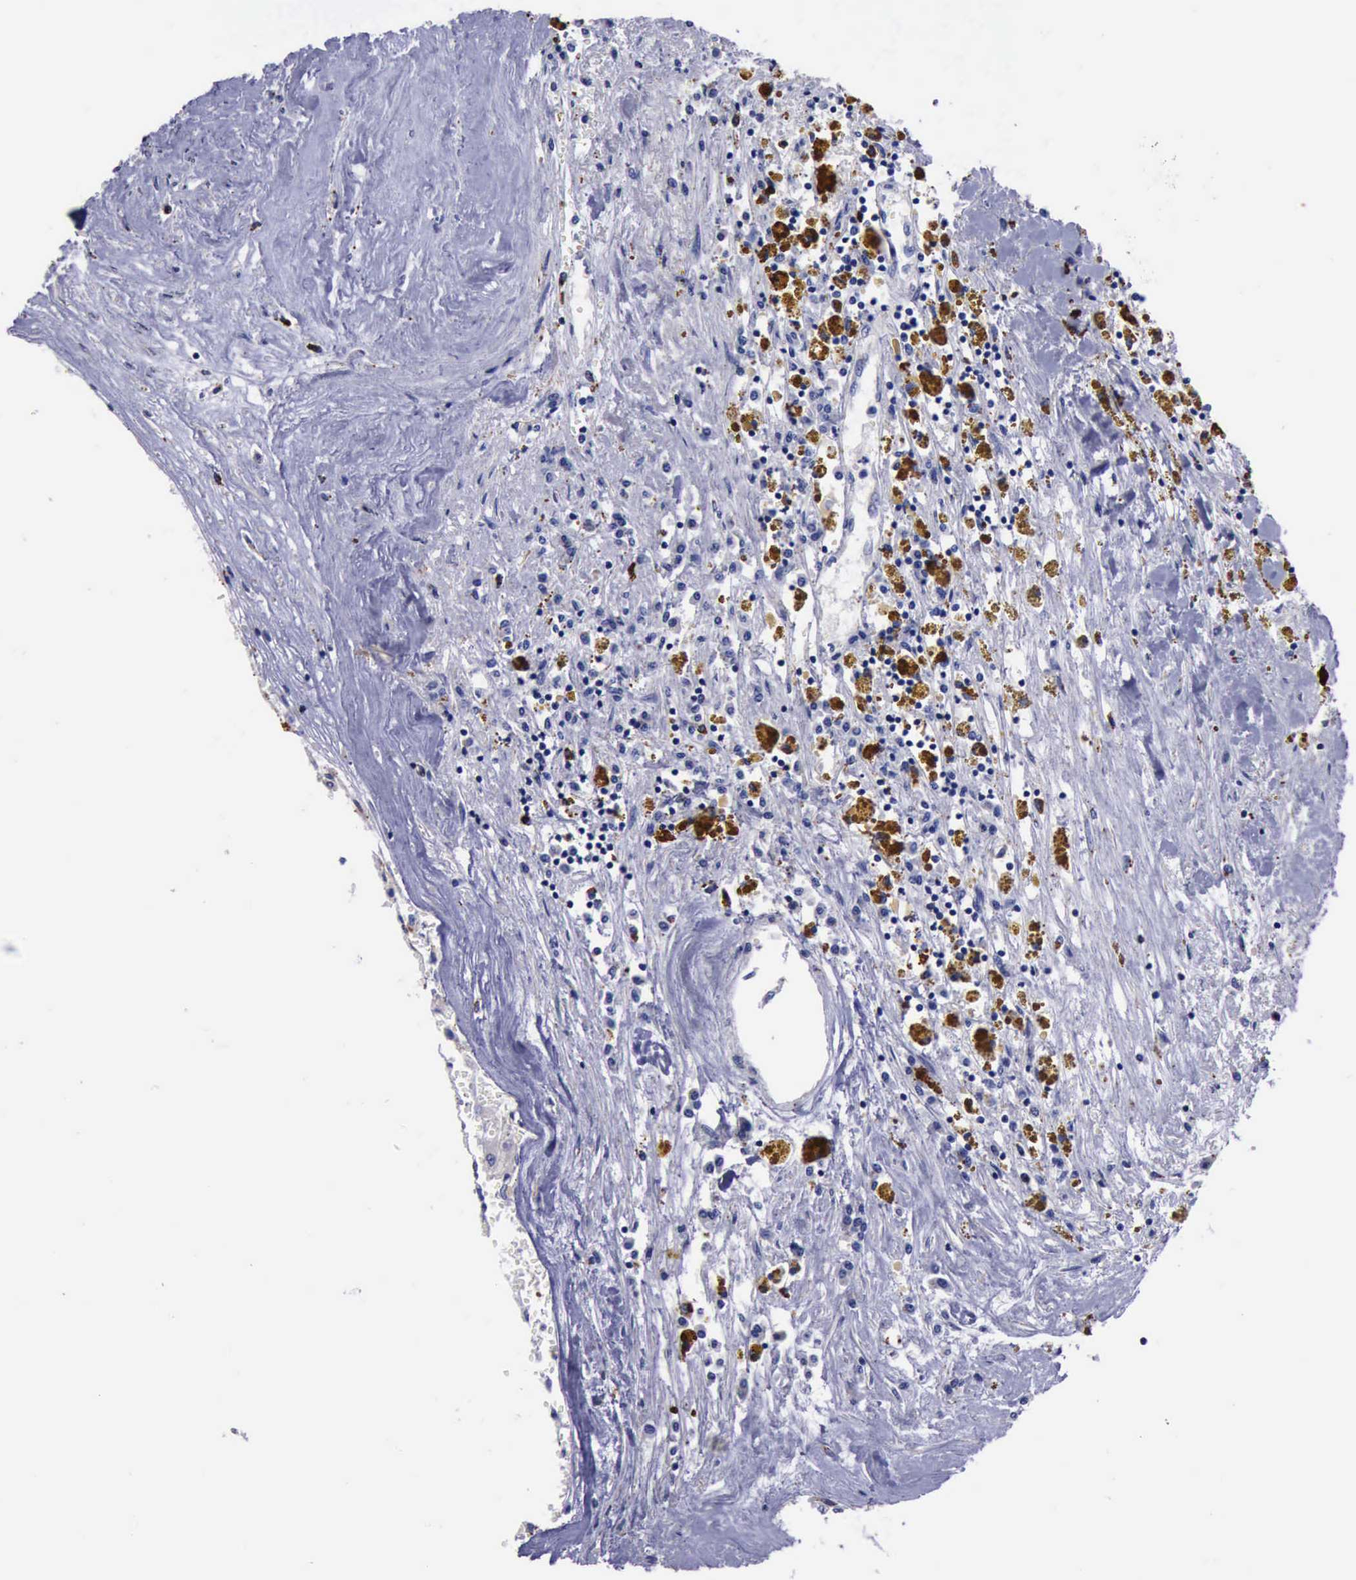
{"staining": {"intensity": "weak", "quantity": ">75%", "location": "cytoplasmic/membranous"}, "tissue": "renal cancer", "cell_type": "Tumor cells", "image_type": "cancer", "snomed": [{"axis": "morphology", "description": "Adenocarcinoma, NOS"}, {"axis": "topography", "description": "Kidney"}], "caption": "The micrograph shows staining of renal adenocarcinoma, revealing weak cytoplasmic/membranous protein expression (brown color) within tumor cells.", "gene": "CTSD", "patient": {"sex": "male", "age": 78}}